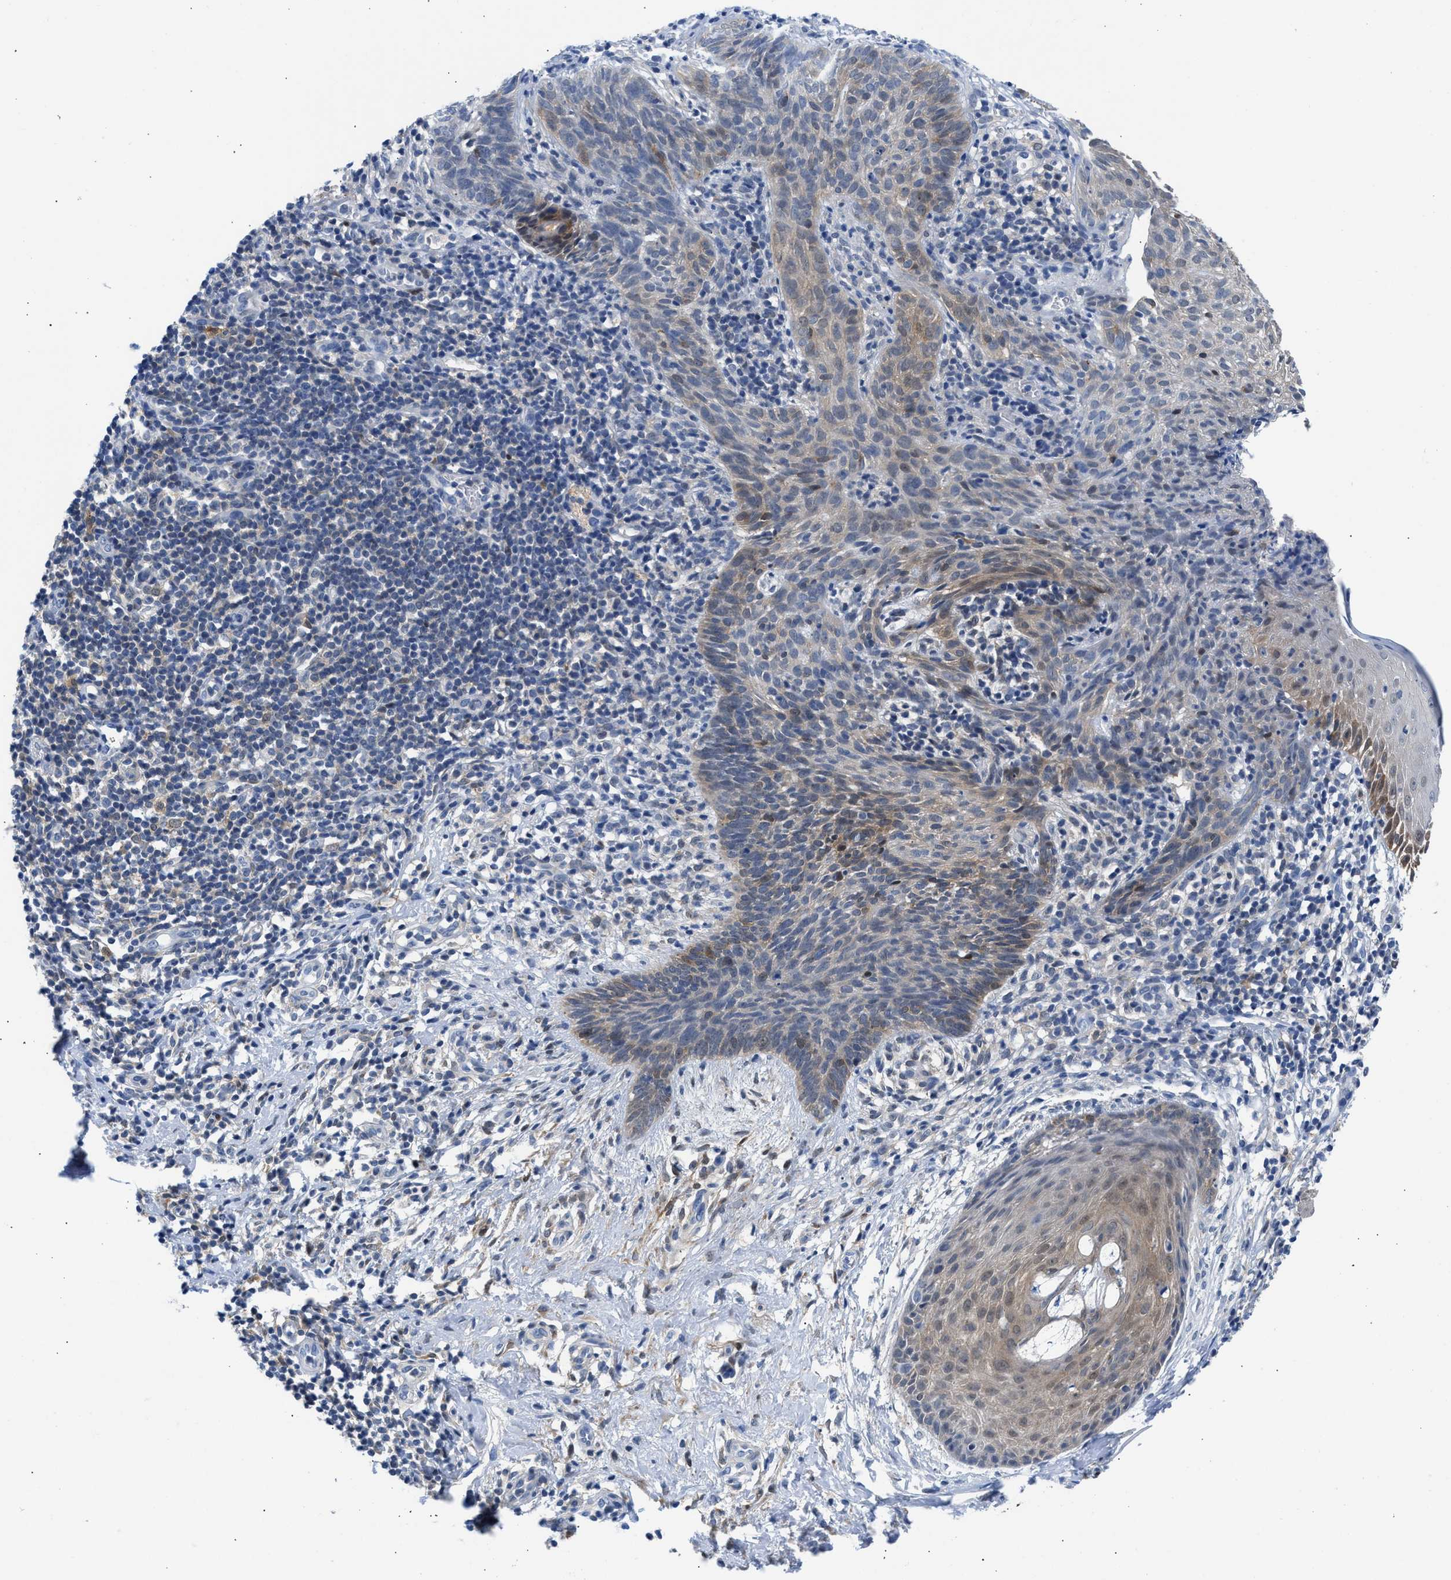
{"staining": {"intensity": "moderate", "quantity": "<25%", "location": "cytoplasmic/membranous"}, "tissue": "skin cancer", "cell_type": "Tumor cells", "image_type": "cancer", "snomed": [{"axis": "morphology", "description": "Basal cell carcinoma"}, {"axis": "topography", "description": "Skin"}], "caption": "Immunohistochemistry (DAB) staining of basal cell carcinoma (skin) displays moderate cytoplasmic/membranous protein positivity in approximately <25% of tumor cells. (DAB (3,3'-diaminobenzidine) IHC, brown staining for protein, blue staining for nuclei).", "gene": "CBR1", "patient": {"sex": "male", "age": 60}}